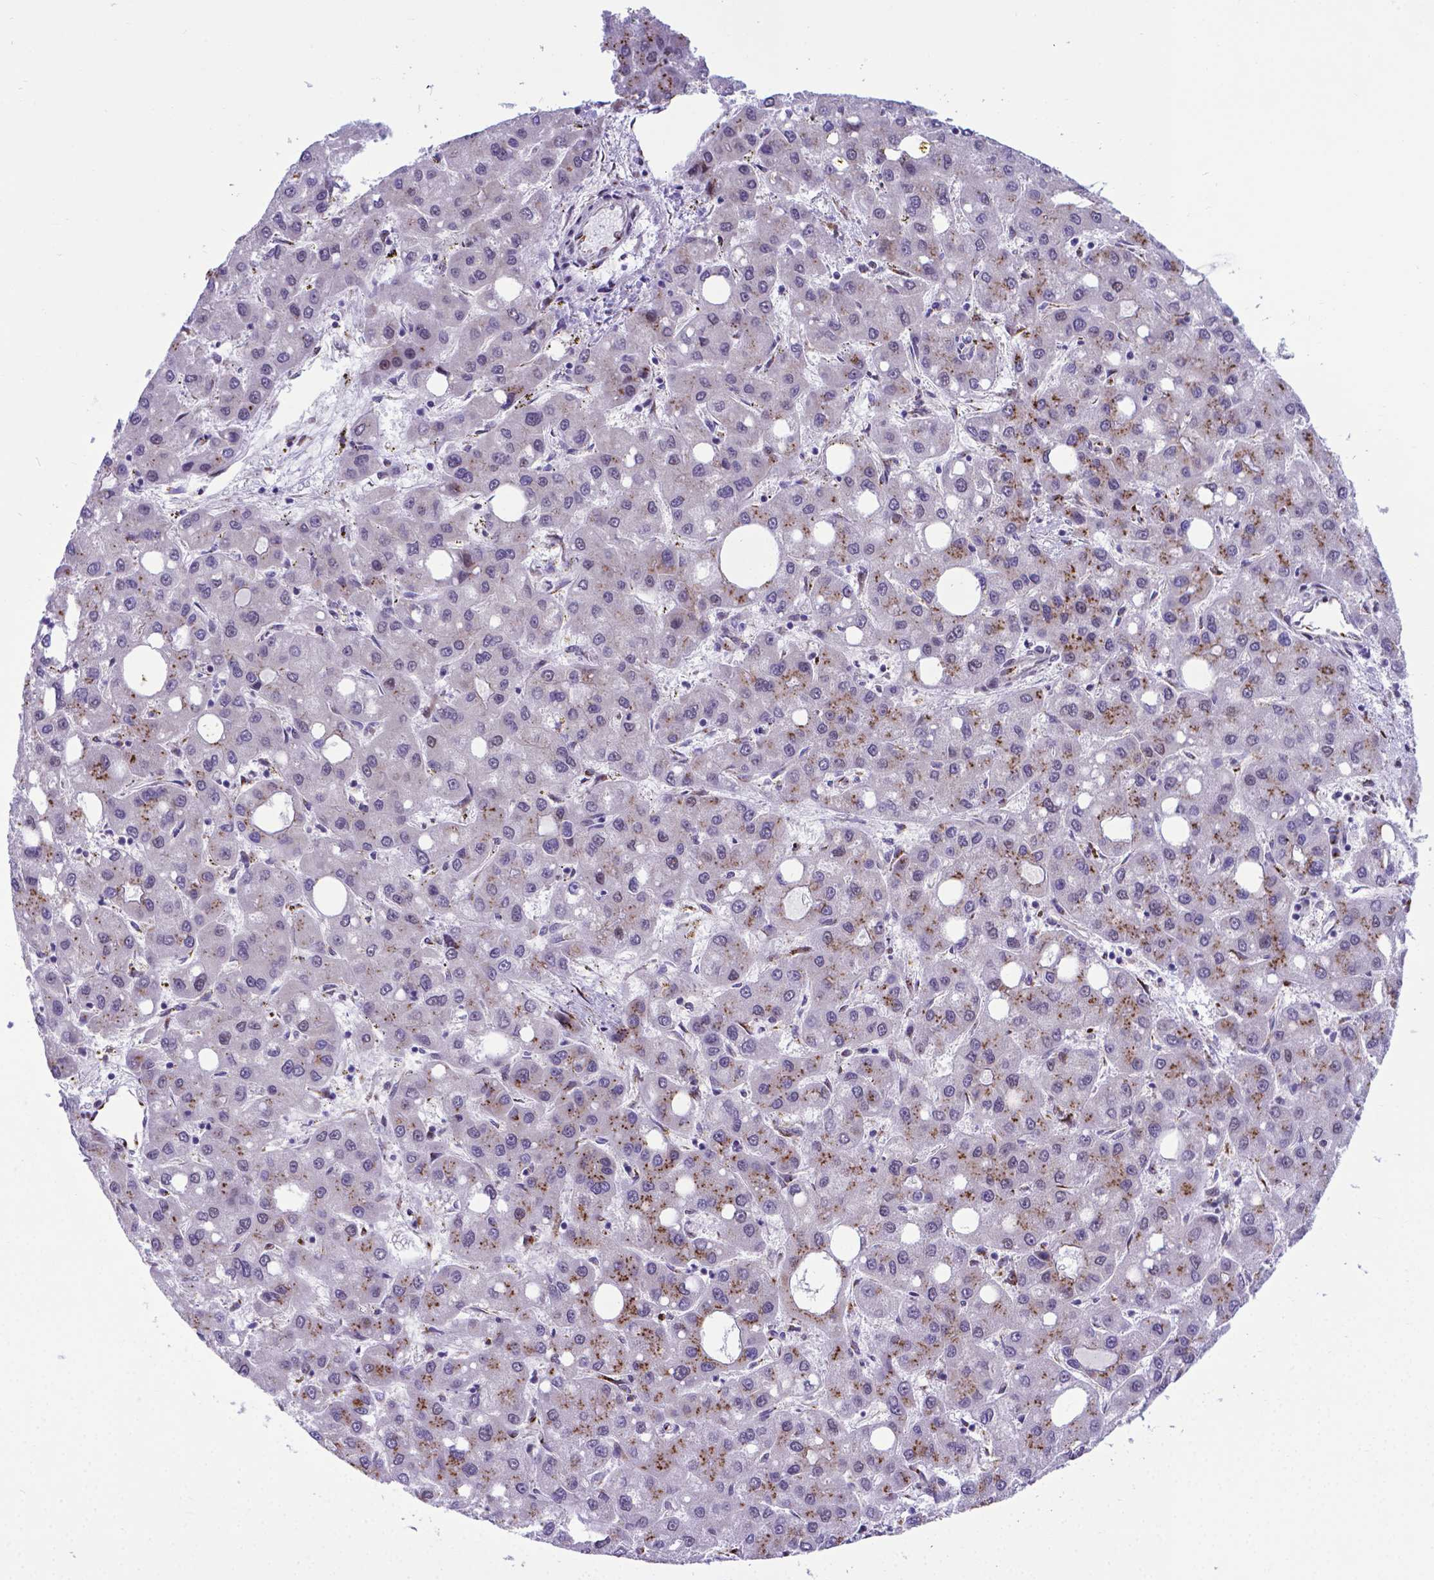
{"staining": {"intensity": "moderate", "quantity": "25%-75%", "location": "cytoplasmic/membranous"}, "tissue": "liver cancer", "cell_type": "Tumor cells", "image_type": "cancer", "snomed": [{"axis": "morphology", "description": "Carcinoma, Hepatocellular, NOS"}, {"axis": "topography", "description": "Liver"}], "caption": "Immunohistochemistry image of human liver cancer (hepatocellular carcinoma) stained for a protein (brown), which demonstrates medium levels of moderate cytoplasmic/membranous positivity in approximately 25%-75% of tumor cells.", "gene": "MRPL10", "patient": {"sex": "male", "age": 73}}